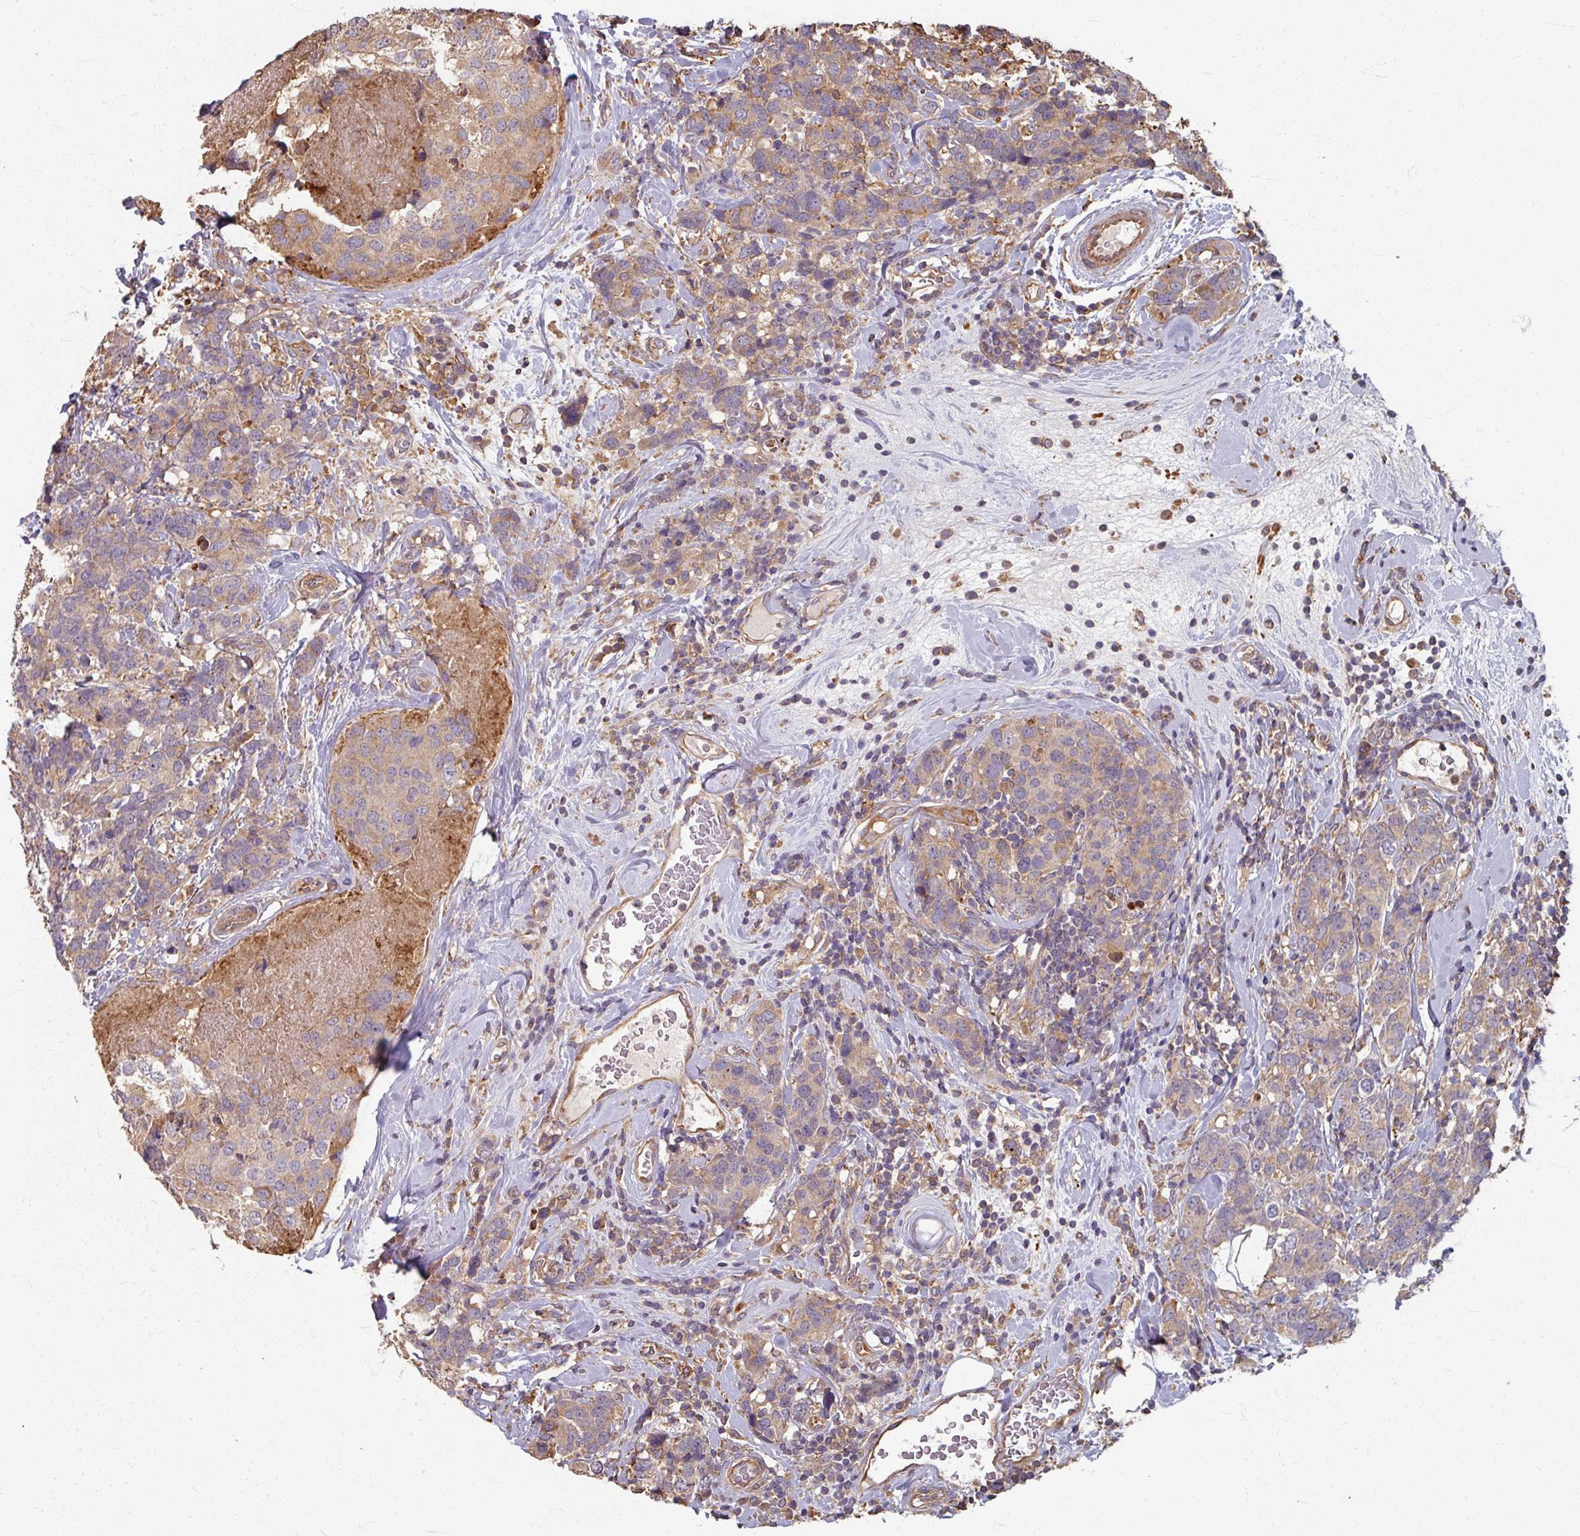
{"staining": {"intensity": "weak", "quantity": "25%-75%", "location": "cytoplasmic/membranous"}, "tissue": "breast cancer", "cell_type": "Tumor cells", "image_type": "cancer", "snomed": [{"axis": "morphology", "description": "Lobular carcinoma"}, {"axis": "topography", "description": "Breast"}], "caption": "Breast cancer was stained to show a protein in brown. There is low levels of weak cytoplasmic/membranous positivity in about 25%-75% of tumor cells.", "gene": "CCDC68", "patient": {"sex": "female", "age": 59}}